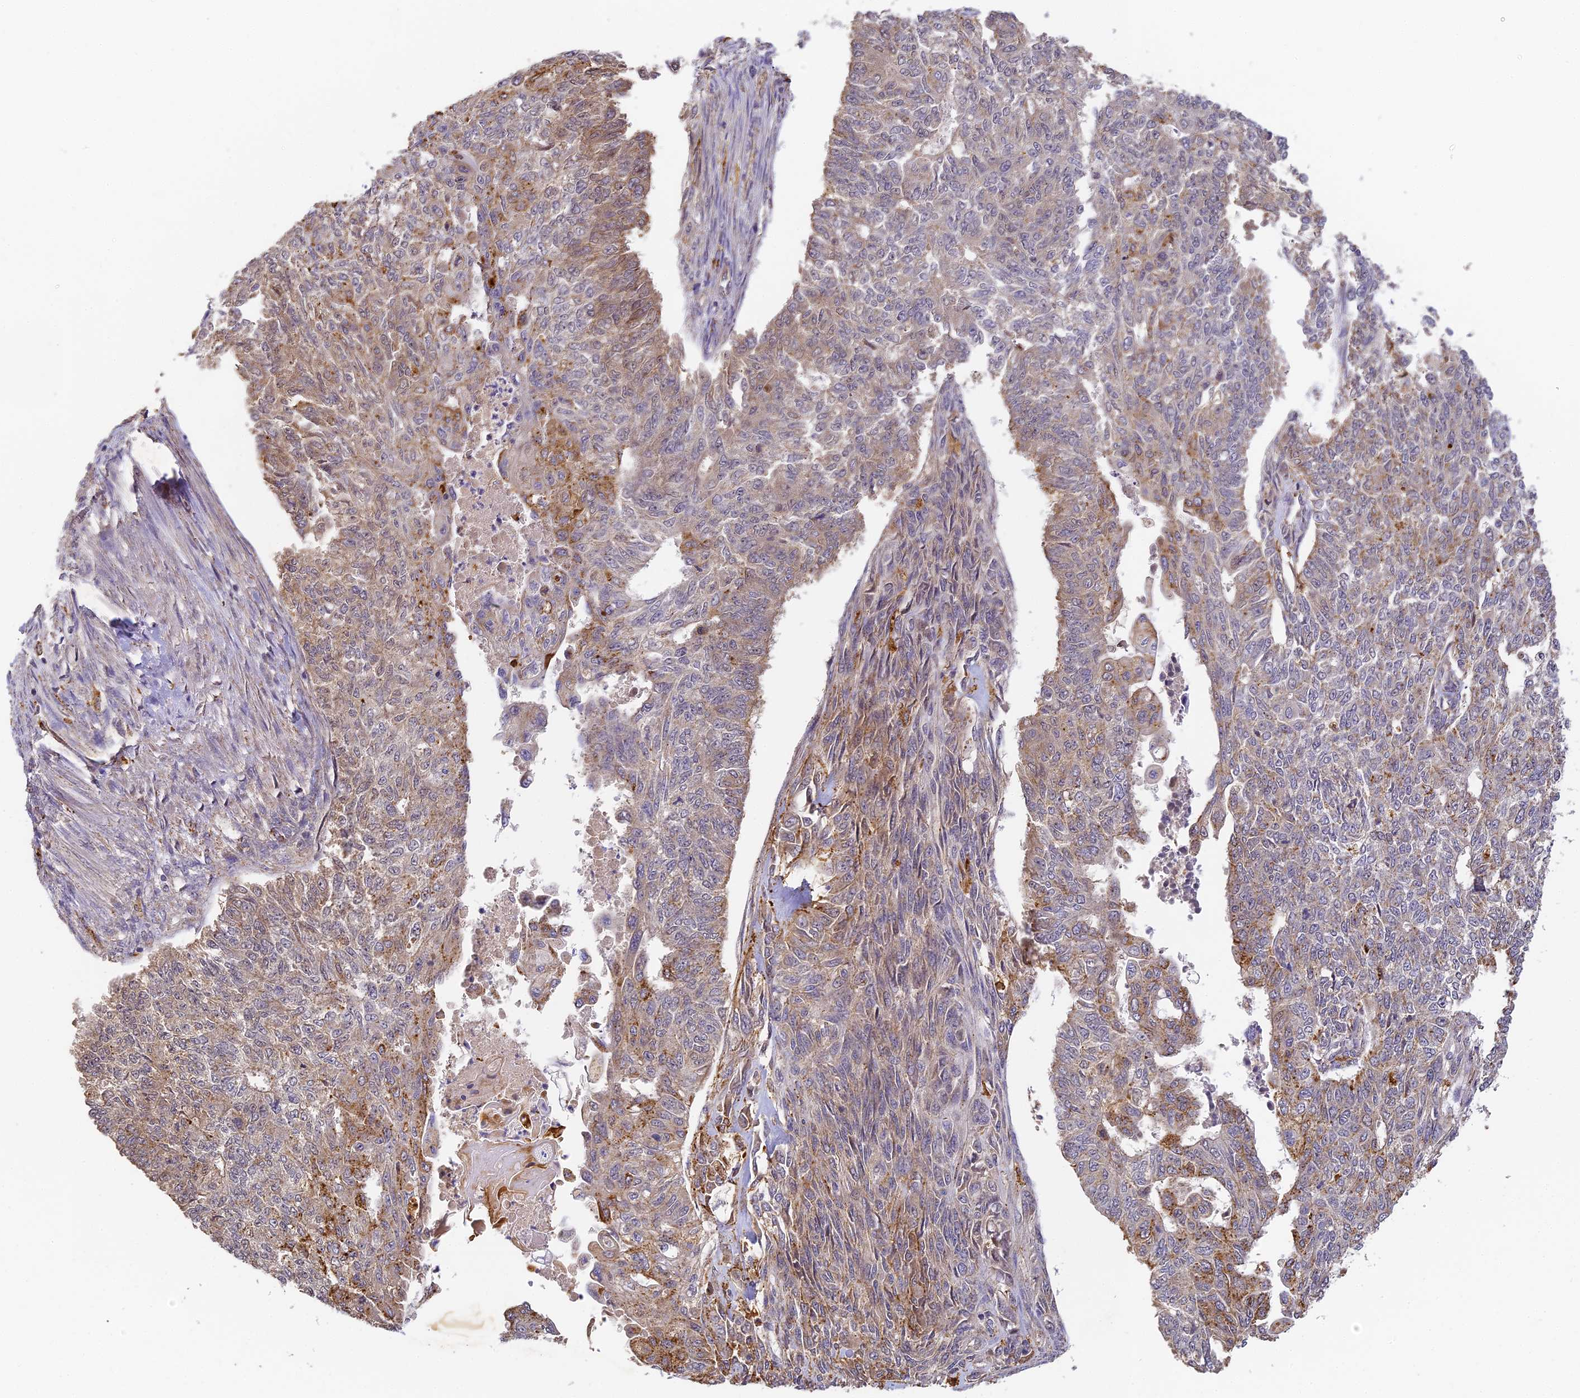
{"staining": {"intensity": "moderate", "quantity": "25%-75%", "location": "cytoplasmic/membranous"}, "tissue": "endometrial cancer", "cell_type": "Tumor cells", "image_type": "cancer", "snomed": [{"axis": "morphology", "description": "Adenocarcinoma, NOS"}, {"axis": "topography", "description": "Endometrium"}], "caption": "A histopathology image showing moderate cytoplasmic/membranous expression in approximately 25%-75% of tumor cells in endometrial adenocarcinoma, as visualized by brown immunohistochemical staining.", "gene": "YAE1", "patient": {"sex": "female", "age": 32}}